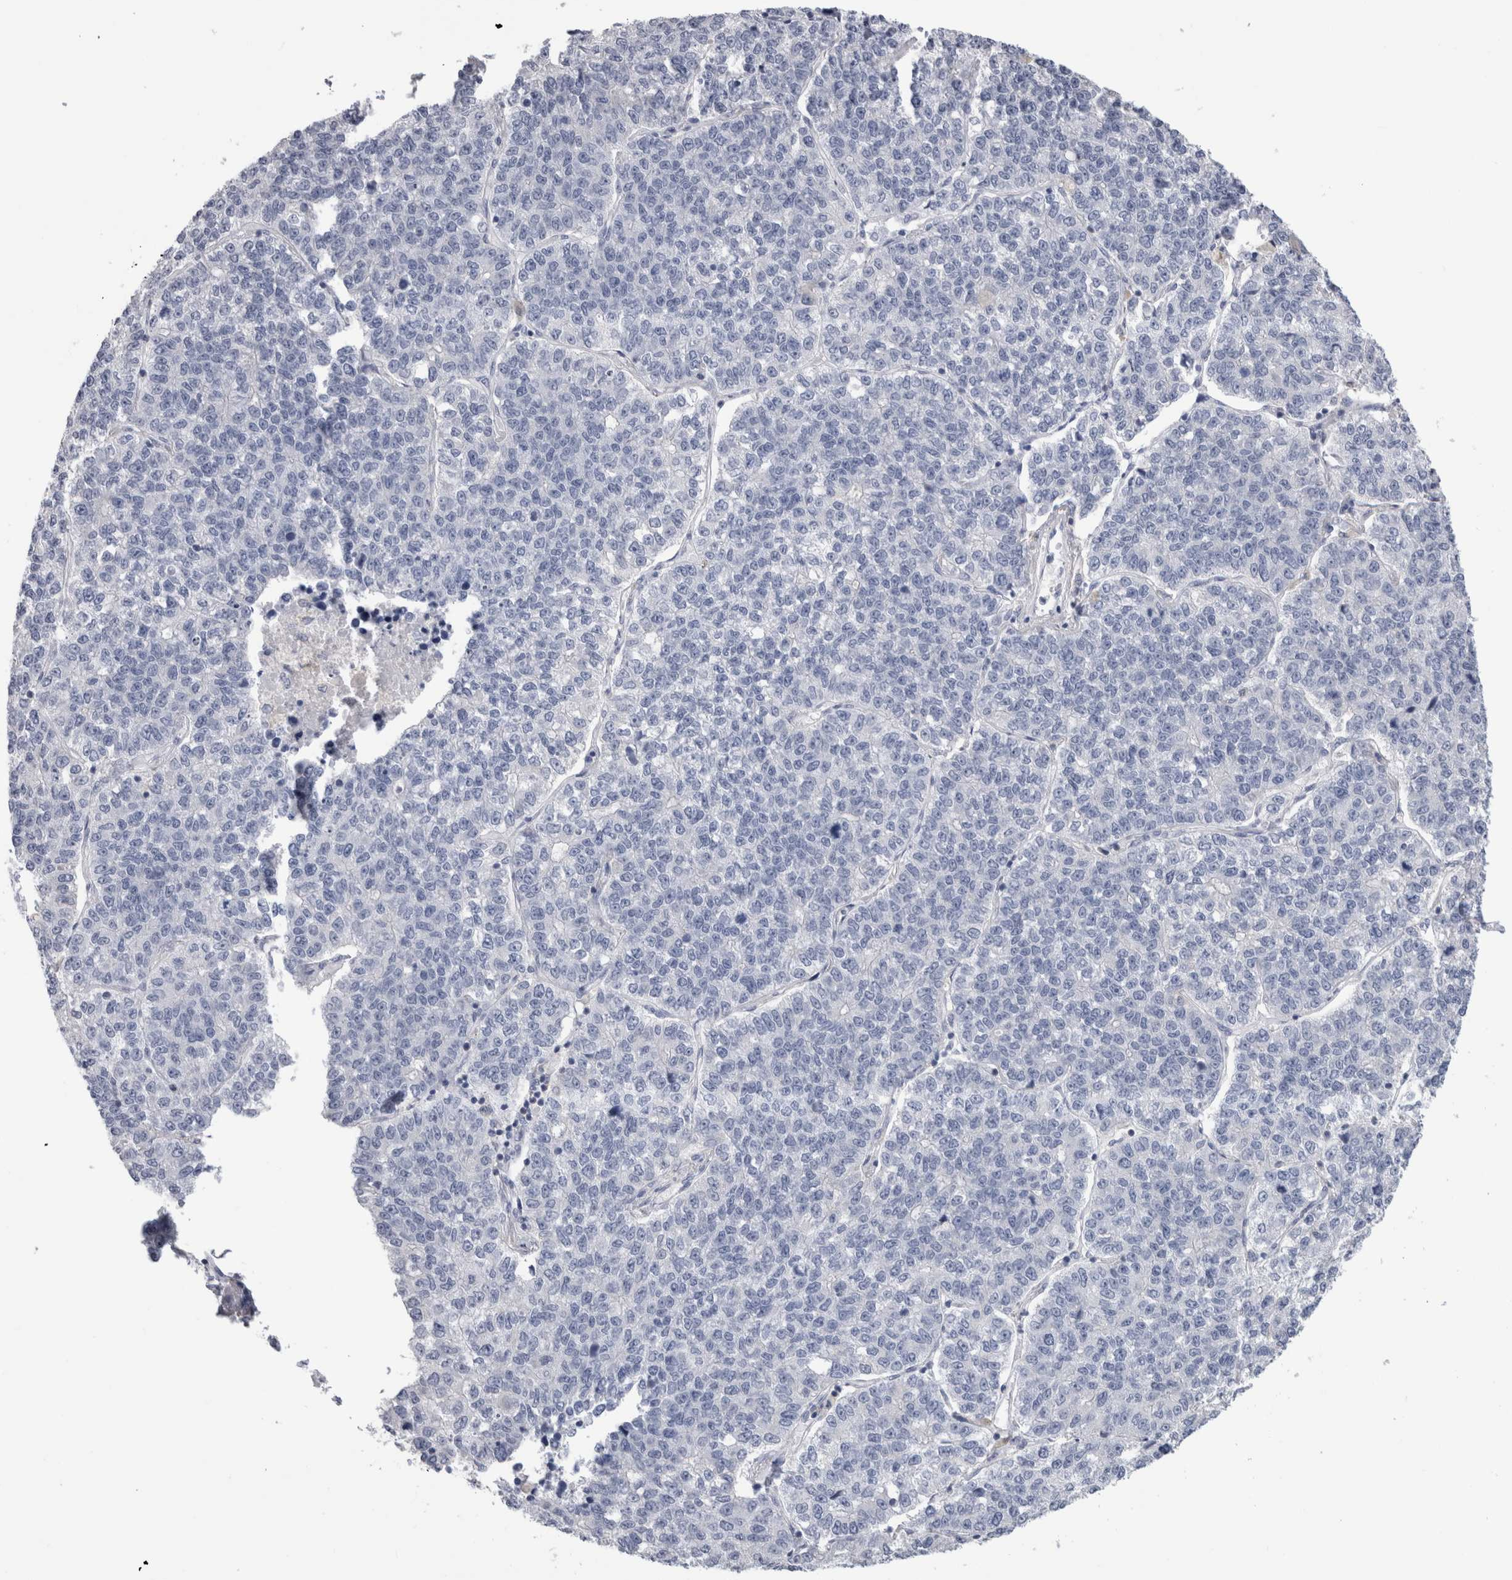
{"staining": {"intensity": "negative", "quantity": "none", "location": "none"}, "tissue": "lung cancer", "cell_type": "Tumor cells", "image_type": "cancer", "snomed": [{"axis": "morphology", "description": "Adenocarcinoma, NOS"}, {"axis": "topography", "description": "Lung"}], "caption": "This is an immunohistochemistry (IHC) image of lung cancer (adenocarcinoma). There is no positivity in tumor cells.", "gene": "SCRN1", "patient": {"sex": "male", "age": 49}}